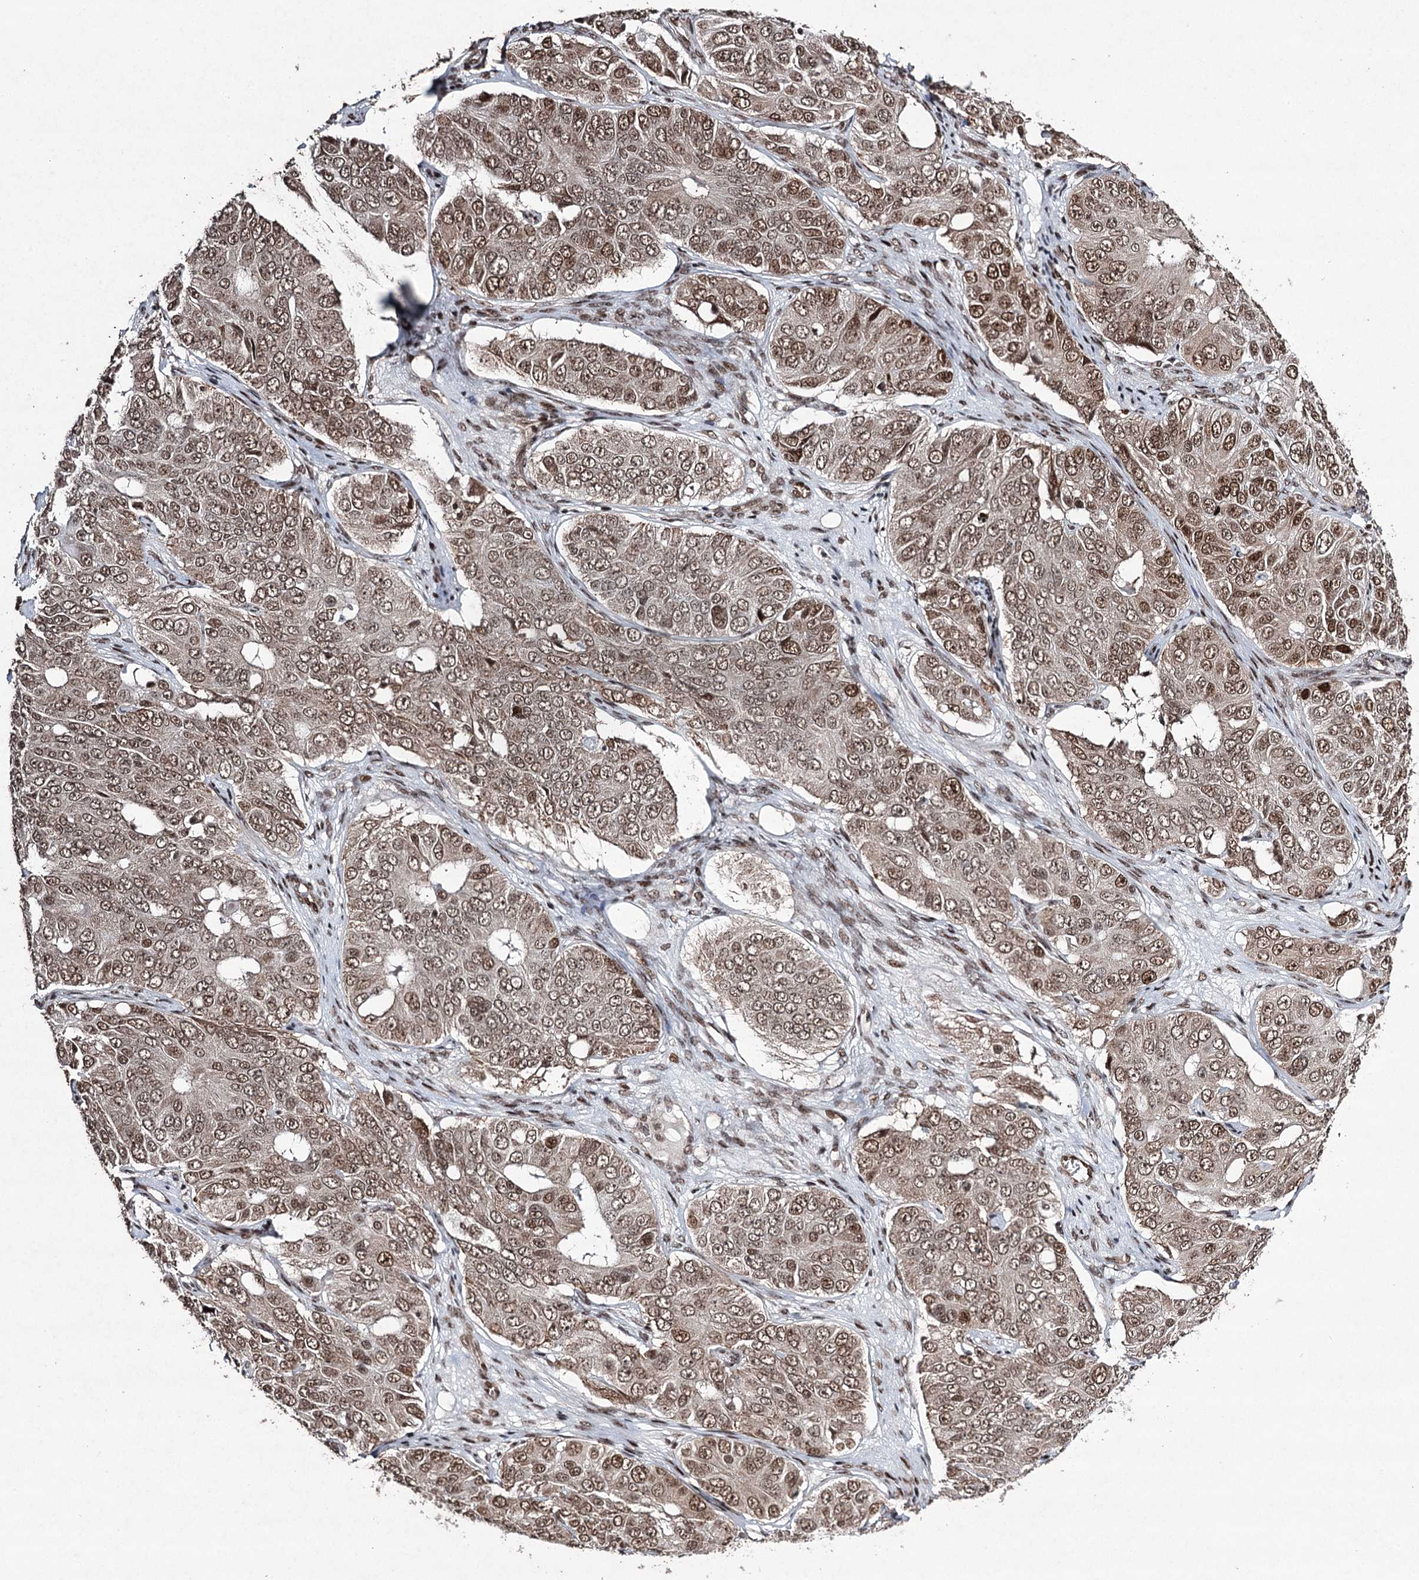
{"staining": {"intensity": "moderate", "quantity": ">75%", "location": "cytoplasmic/membranous,nuclear"}, "tissue": "ovarian cancer", "cell_type": "Tumor cells", "image_type": "cancer", "snomed": [{"axis": "morphology", "description": "Carcinoma, endometroid"}, {"axis": "topography", "description": "Ovary"}], "caption": "Immunohistochemistry histopathology image of neoplastic tissue: human ovarian endometroid carcinoma stained using IHC exhibits medium levels of moderate protein expression localized specifically in the cytoplasmic/membranous and nuclear of tumor cells, appearing as a cytoplasmic/membranous and nuclear brown color.", "gene": "PDCD4", "patient": {"sex": "female", "age": 51}}